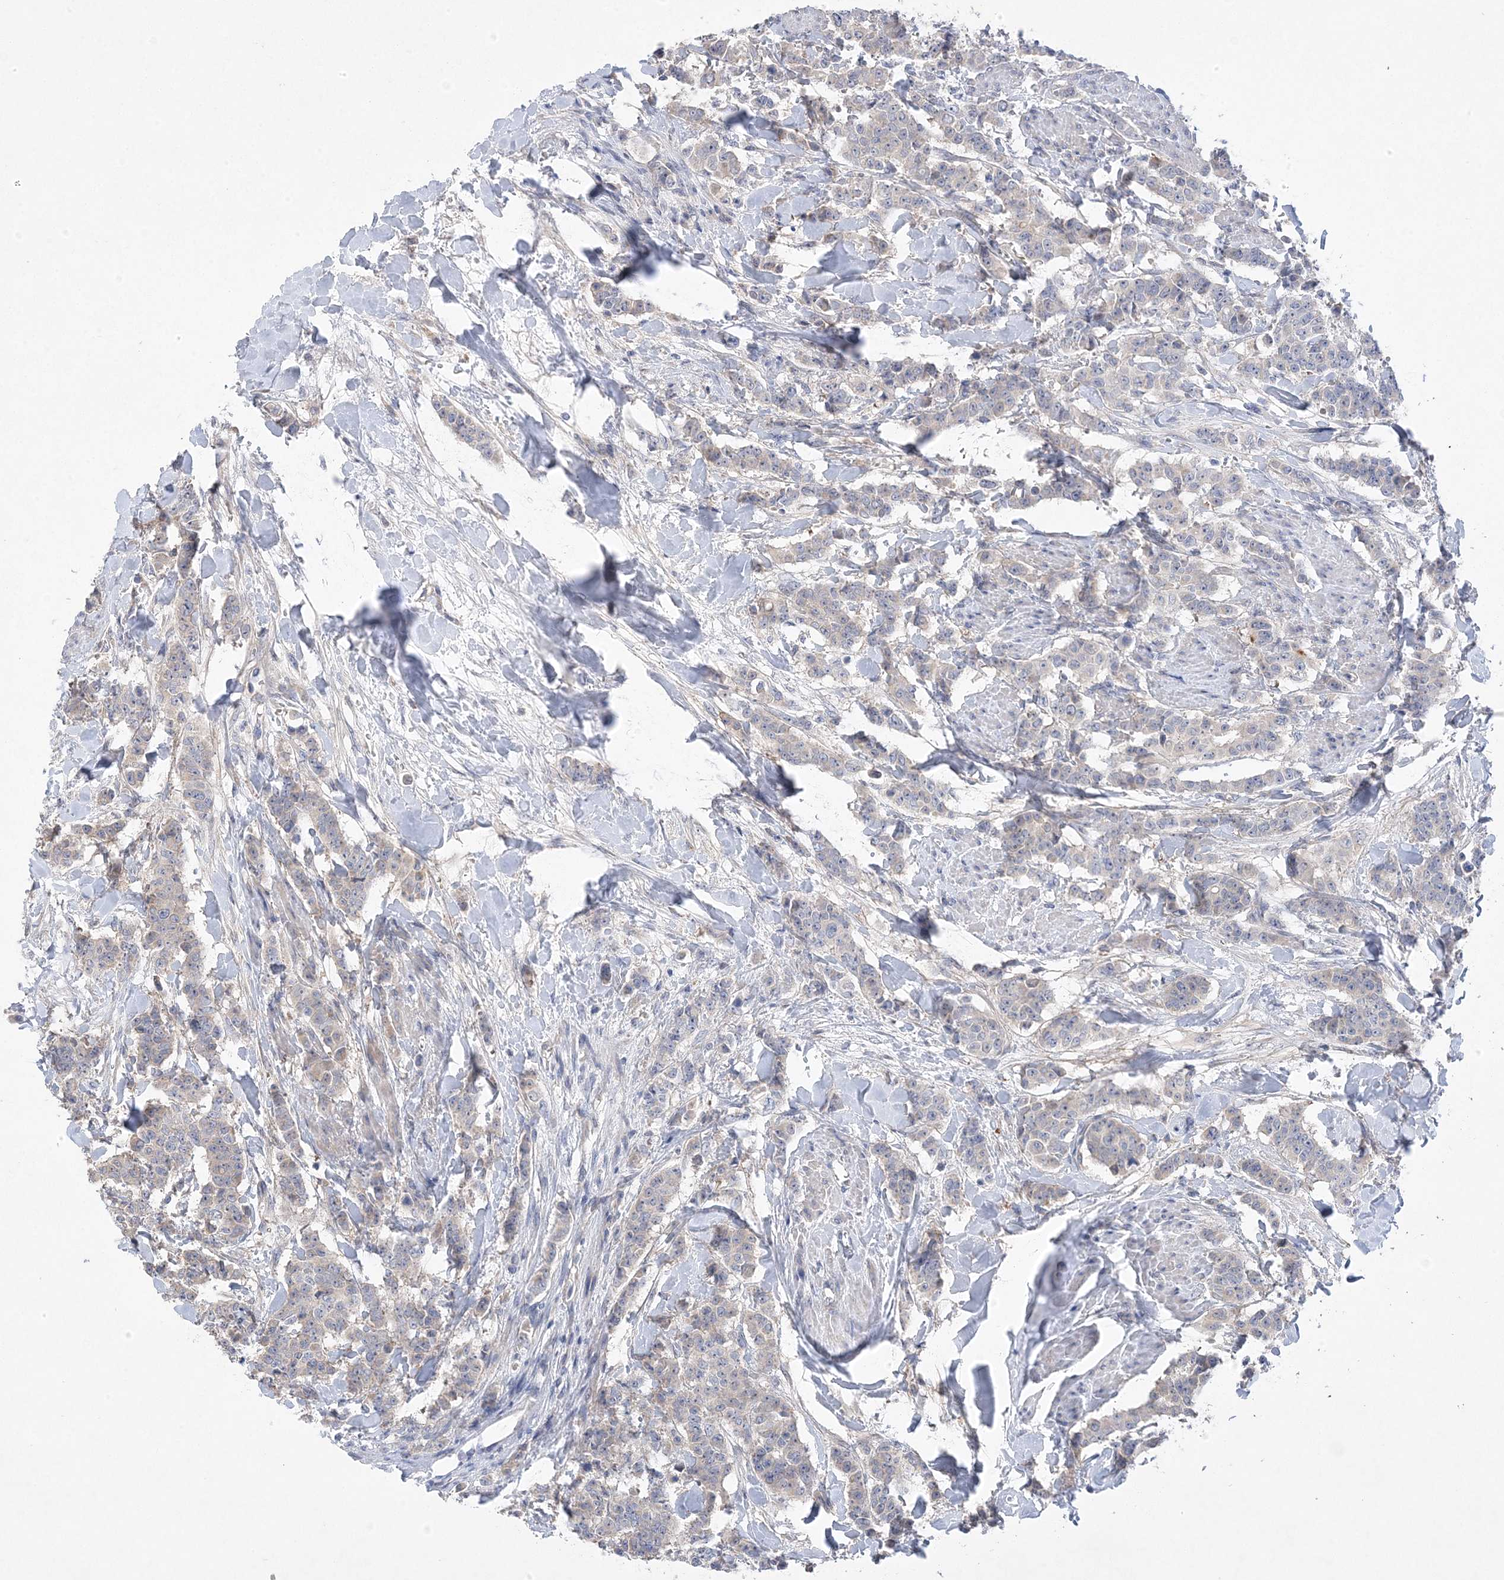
{"staining": {"intensity": "weak", "quantity": "<25%", "location": "cytoplasmic/membranous"}, "tissue": "breast cancer", "cell_type": "Tumor cells", "image_type": "cancer", "snomed": [{"axis": "morphology", "description": "Duct carcinoma"}, {"axis": "topography", "description": "Breast"}], "caption": "This is an immunohistochemistry image of invasive ductal carcinoma (breast). There is no staining in tumor cells.", "gene": "ANAPC1", "patient": {"sex": "female", "age": 40}}